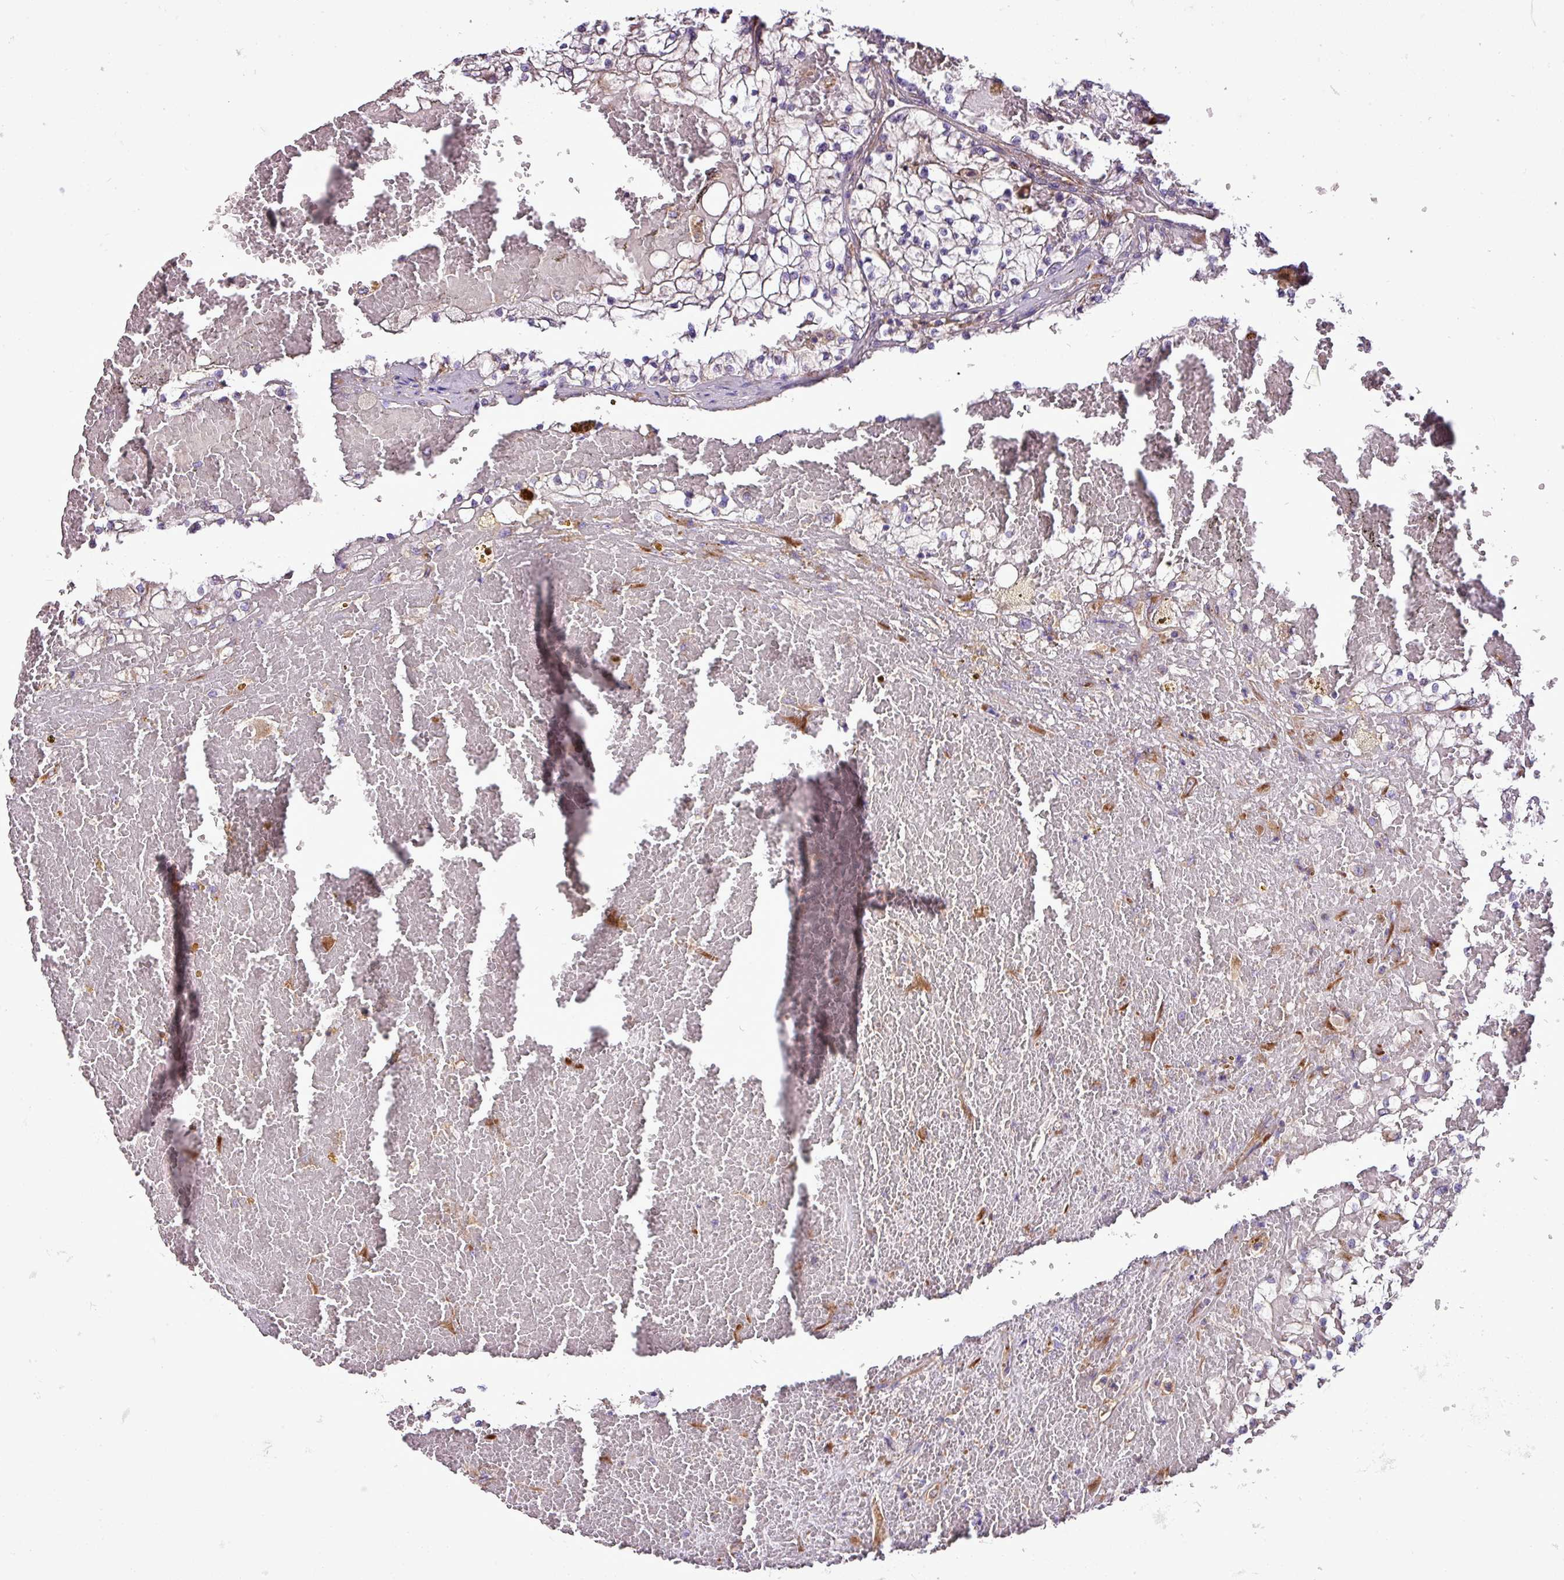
{"staining": {"intensity": "negative", "quantity": "none", "location": "none"}, "tissue": "renal cancer", "cell_type": "Tumor cells", "image_type": "cancer", "snomed": [{"axis": "morphology", "description": "Normal tissue, NOS"}, {"axis": "morphology", "description": "Adenocarcinoma, NOS"}, {"axis": "topography", "description": "Kidney"}], "caption": "The micrograph displays no staining of tumor cells in renal cancer.", "gene": "RPL13", "patient": {"sex": "male", "age": 68}}